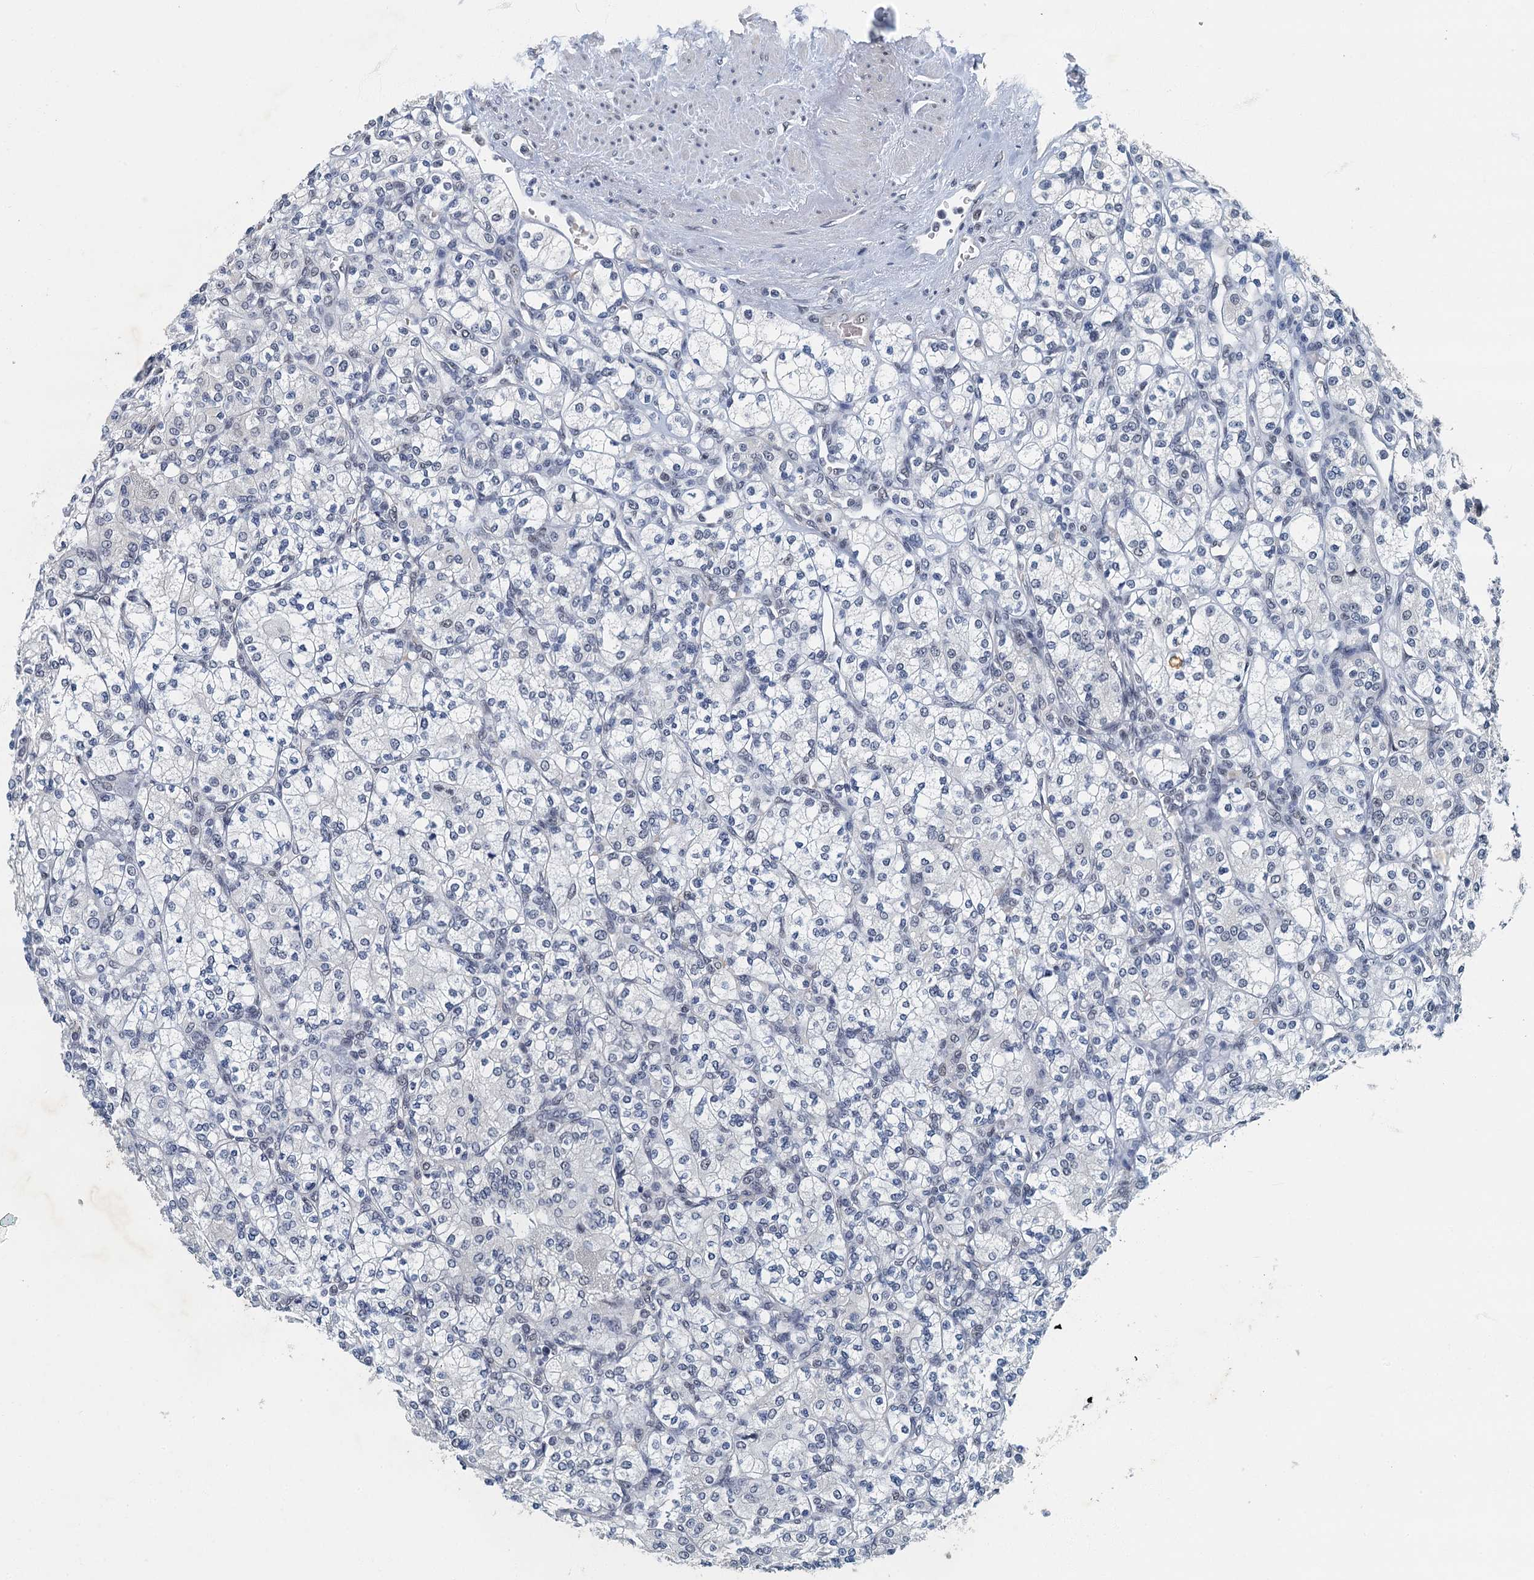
{"staining": {"intensity": "negative", "quantity": "none", "location": "none"}, "tissue": "renal cancer", "cell_type": "Tumor cells", "image_type": "cancer", "snomed": [{"axis": "morphology", "description": "Adenocarcinoma, NOS"}, {"axis": "topography", "description": "Kidney"}], "caption": "Immunohistochemistry (IHC) photomicrograph of neoplastic tissue: human adenocarcinoma (renal) stained with DAB reveals no significant protein expression in tumor cells.", "gene": "GADL1", "patient": {"sex": "male", "age": 77}}